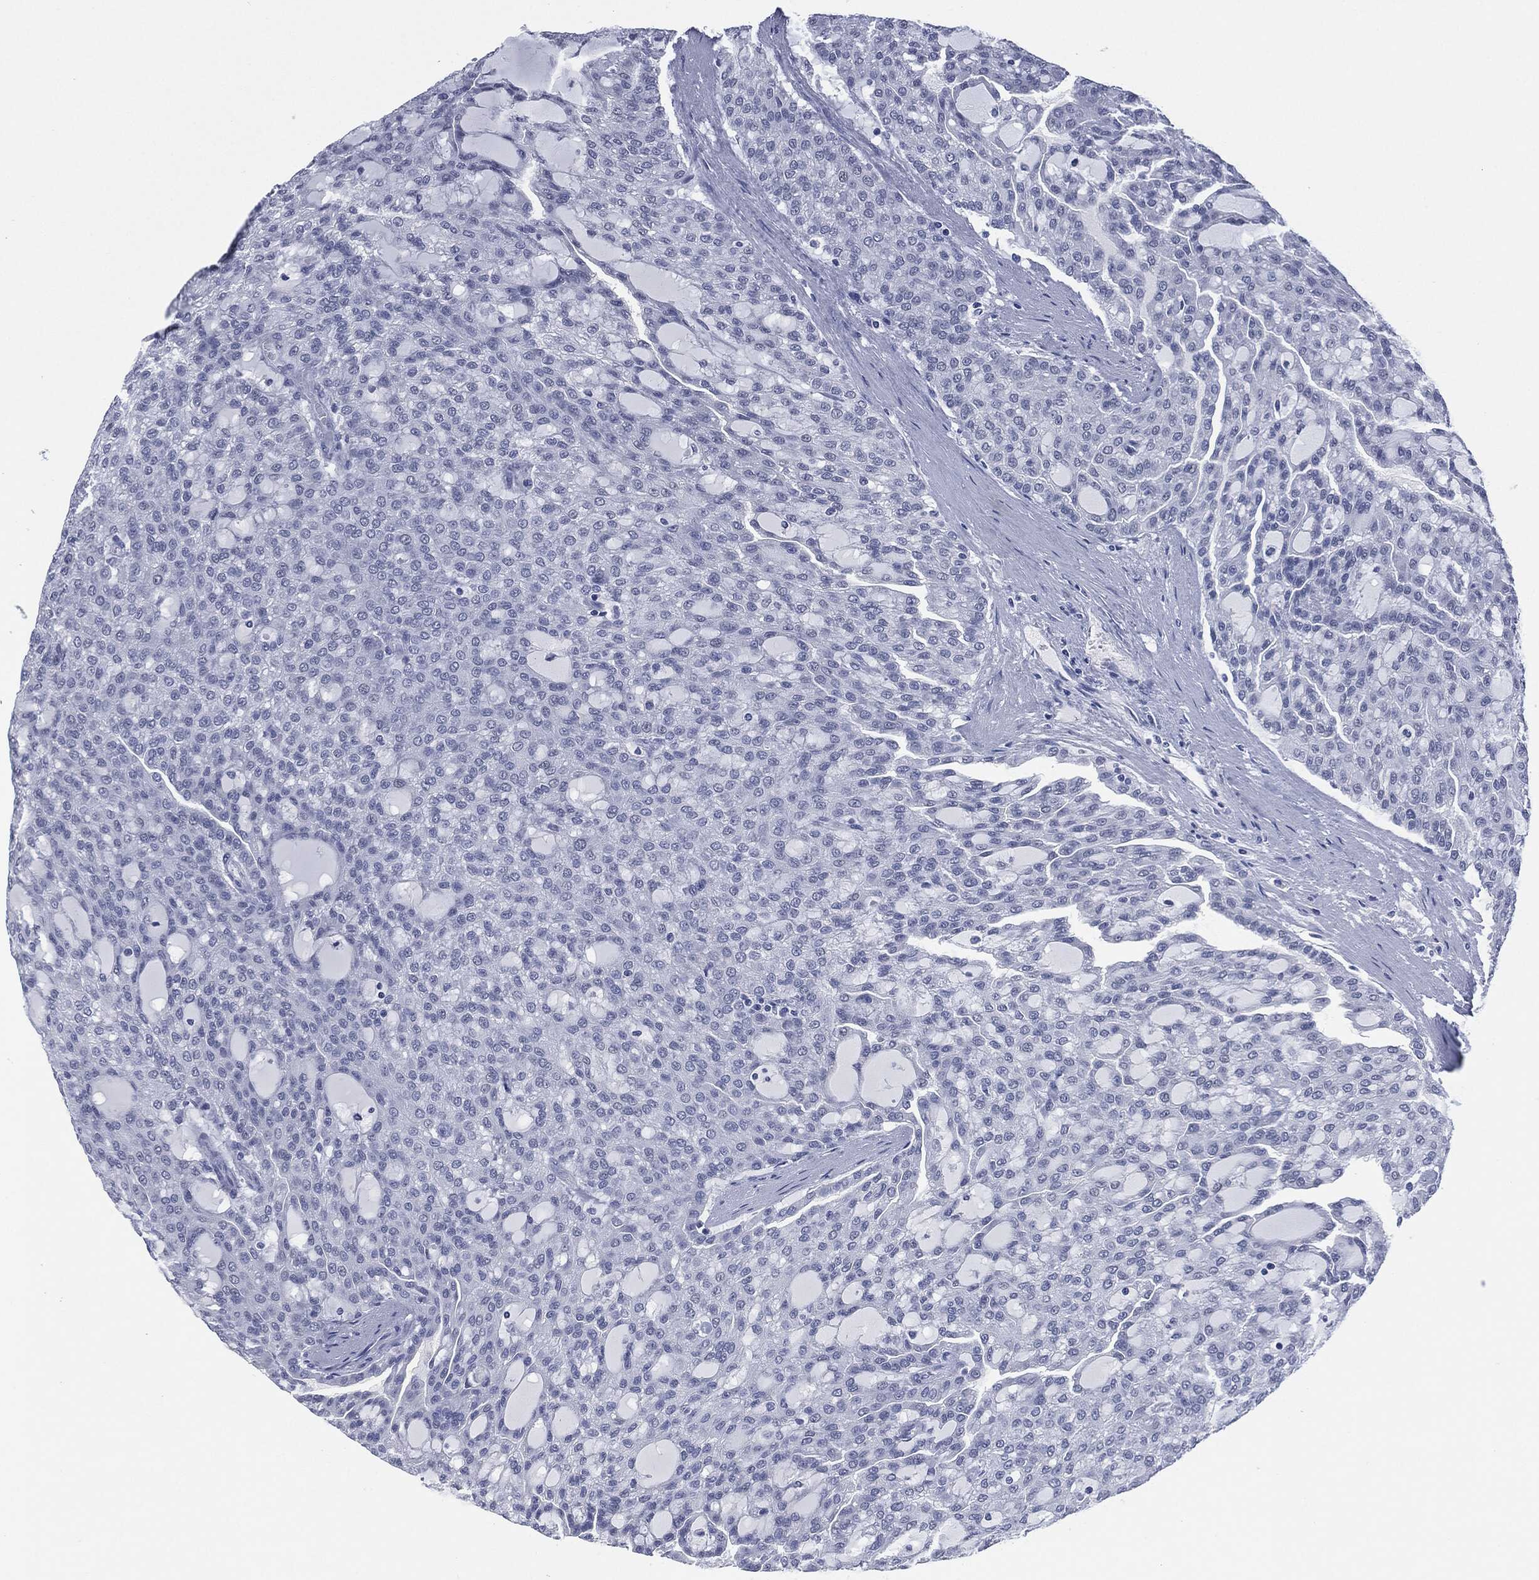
{"staining": {"intensity": "negative", "quantity": "none", "location": "none"}, "tissue": "renal cancer", "cell_type": "Tumor cells", "image_type": "cancer", "snomed": [{"axis": "morphology", "description": "Adenocarcinoma, NOS"}, {"axis": "topography", "description": "Kidney"}], "caption": "This is an immunohistochemistry micrograph of human renal cancer. There is no positivity in tumor cells.", "gene": "MUC16", "patient": {"sex": "male", "age": 63}}